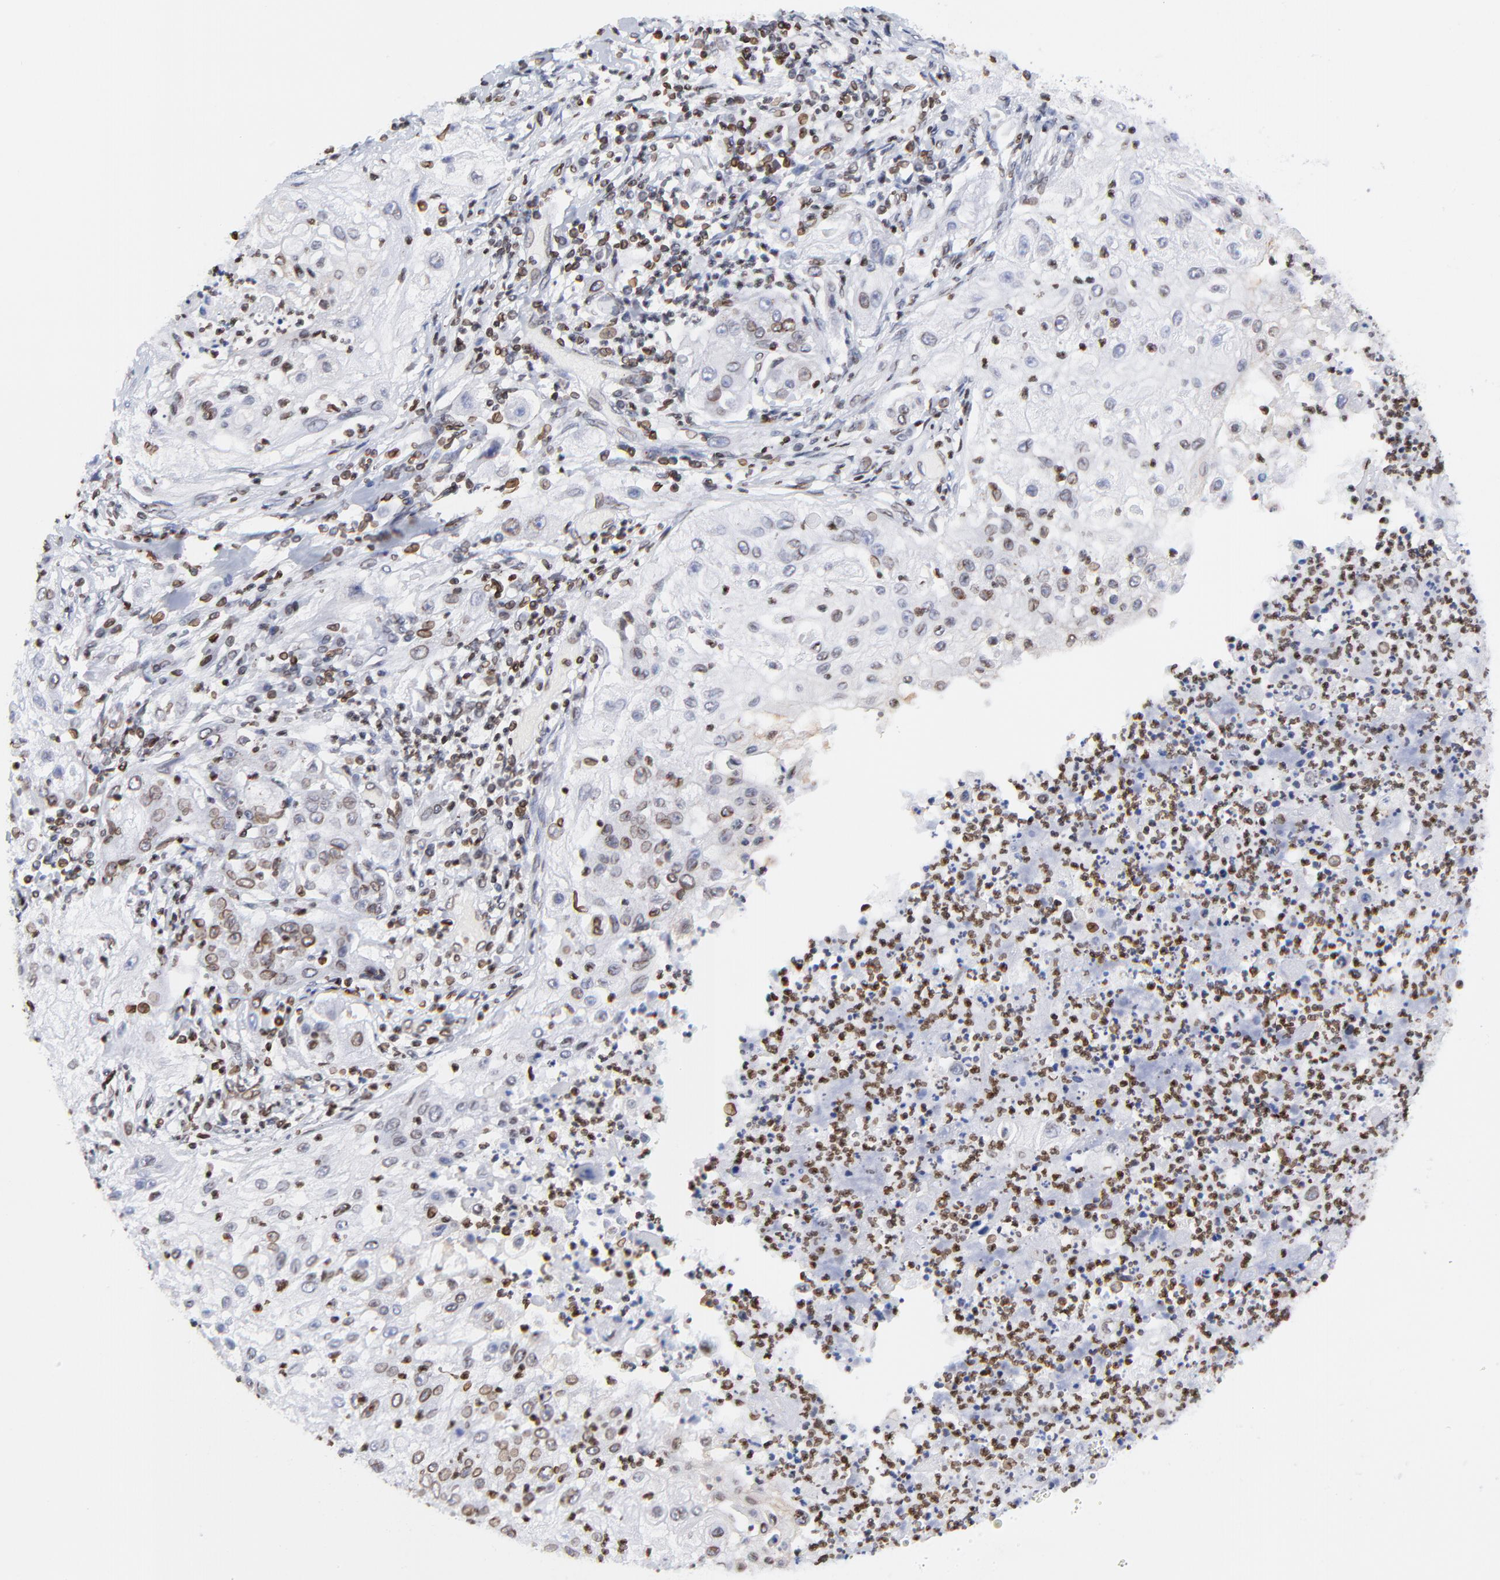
{"staining": {"intensity": "moderate", "quantity": ">75%", "location": "cytoplasmic/membranous,nuclear"}, "tissue": "lung cancer", "cell_type": "Tumor cells", "image_type": "cancer", "snomed": [{"axis": "morphology", "description": "Inflammation, NOS"}, {"axis": "morphology", "description": "Squamous cell carcinoma, NOS"}, {"axis": "topography", "description": "Lymph node"}, {"axis": "topography", "description": "Soft tissue"}, {"axis": "topography", "description": "Lung"}], "caption": "Human lung cancer (squamous cell carcinoma) stained for a protein (brown) demonstrates moderate cytoplasmic/membranous and nuclear positive positivity in approximately >75% of tumor cells.", "gene": "THAP7", "patient": {"sex": "male", "age": 66}}